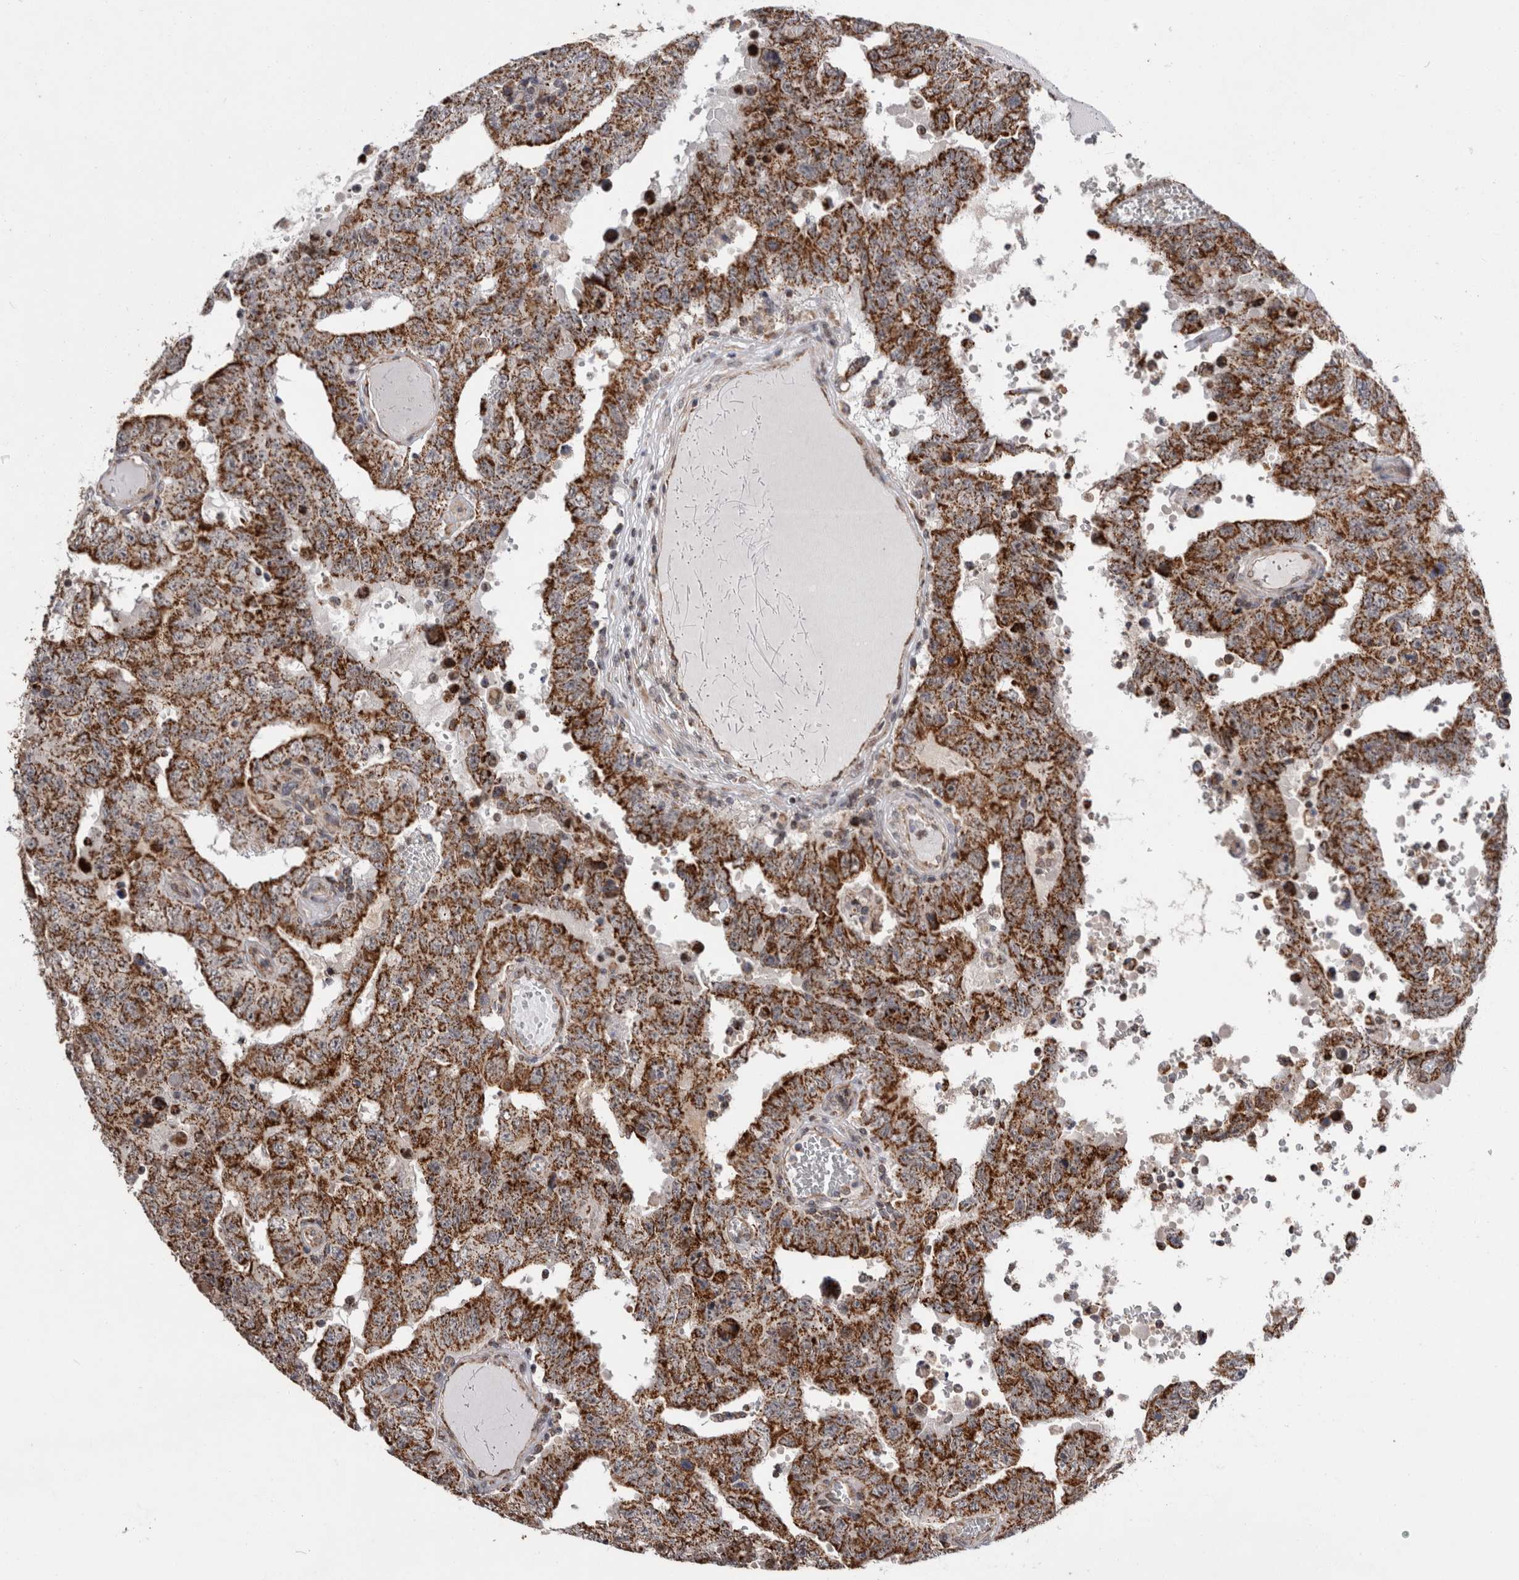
{"staining": {"intensity": "strong", "quantity": ">75%", "location": "cytoplasmic/membranous"}, "tissue": "testis cancer", "cell_type": "Tumor cells", "image_type": "cancer", "snomed": [{"axis": "morphology", "description": "Carcinoma, Embryonal, NOS"}, {"axis": "topography", "description": "Testis"}], "caption": "Testis cancer was stained to show a protein in brown. There is high levels of strong cytoplasmic/membranous expression in about >75% of tumor cells. (DAB IHC with brightfield microscopy, high magnification).", "gene": "MRPL37", "patient": {"sex": "male", "age": 26}}